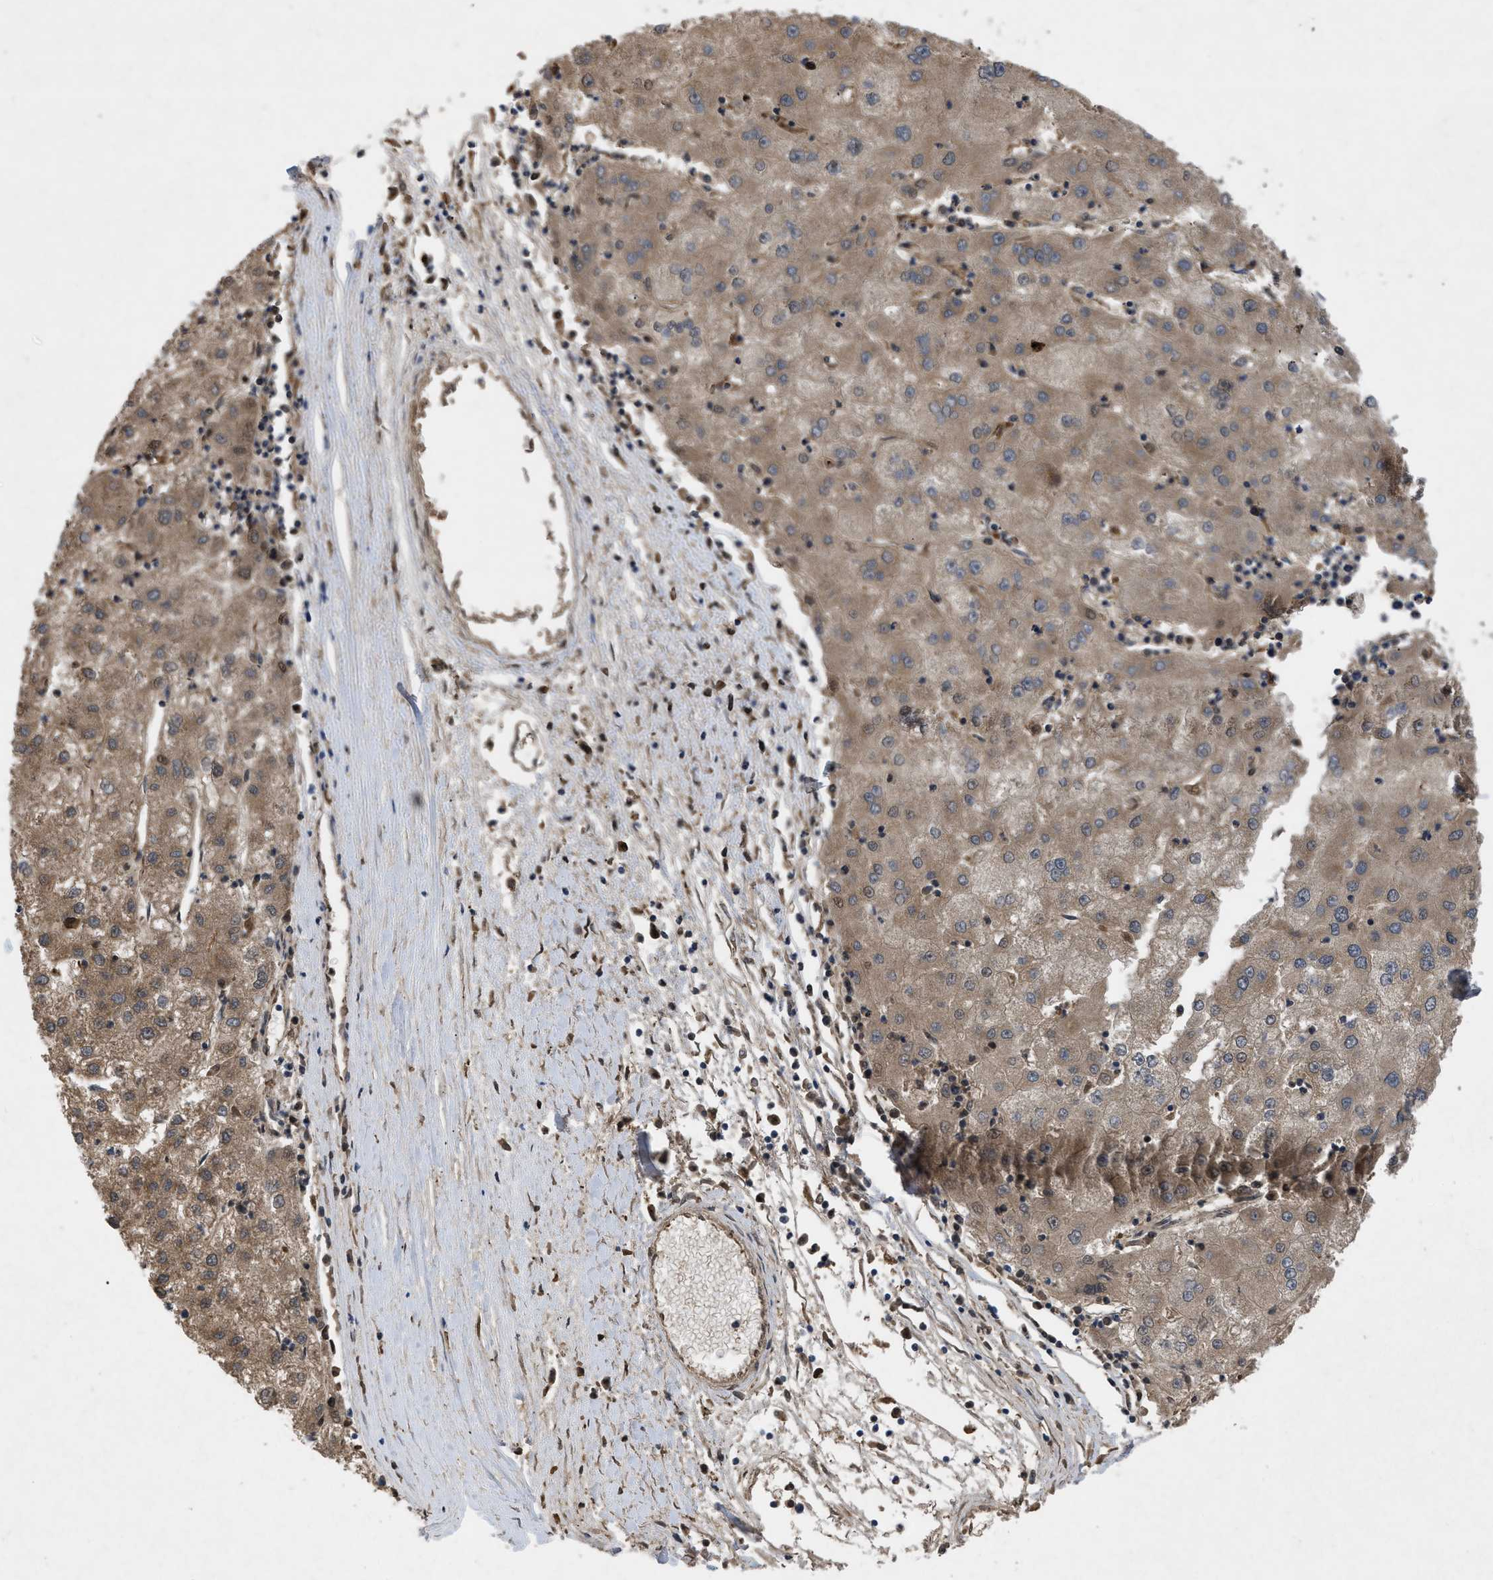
{"staining": {"intensity": "moderate", "quantity": ">75%", "location": "cytoplasmic/membranous"}, "tissue": "liver cancer", "cell_type": "Tumor cells", "image_type": "cancer", "snomed": [{"axis": "morphology", "description": "Carcinoma, Hepatocellular, NOS"}, {"axis": "topography", "description": "Liver"}], "caption": "Tumor cells demonstrate medium levels of moderate cytoplasmic/membranous staining in approximately >75% of cells in human liver hepatocellular carcinoma. The protein is stained brown, and the nuclei are stained in blue (DAB (3,3'-diaminobenzidine) IHC with brightfield microscopy, high magnification).", "gene": "RAB2A", "patient": {"sex": "male", "age": 72}}